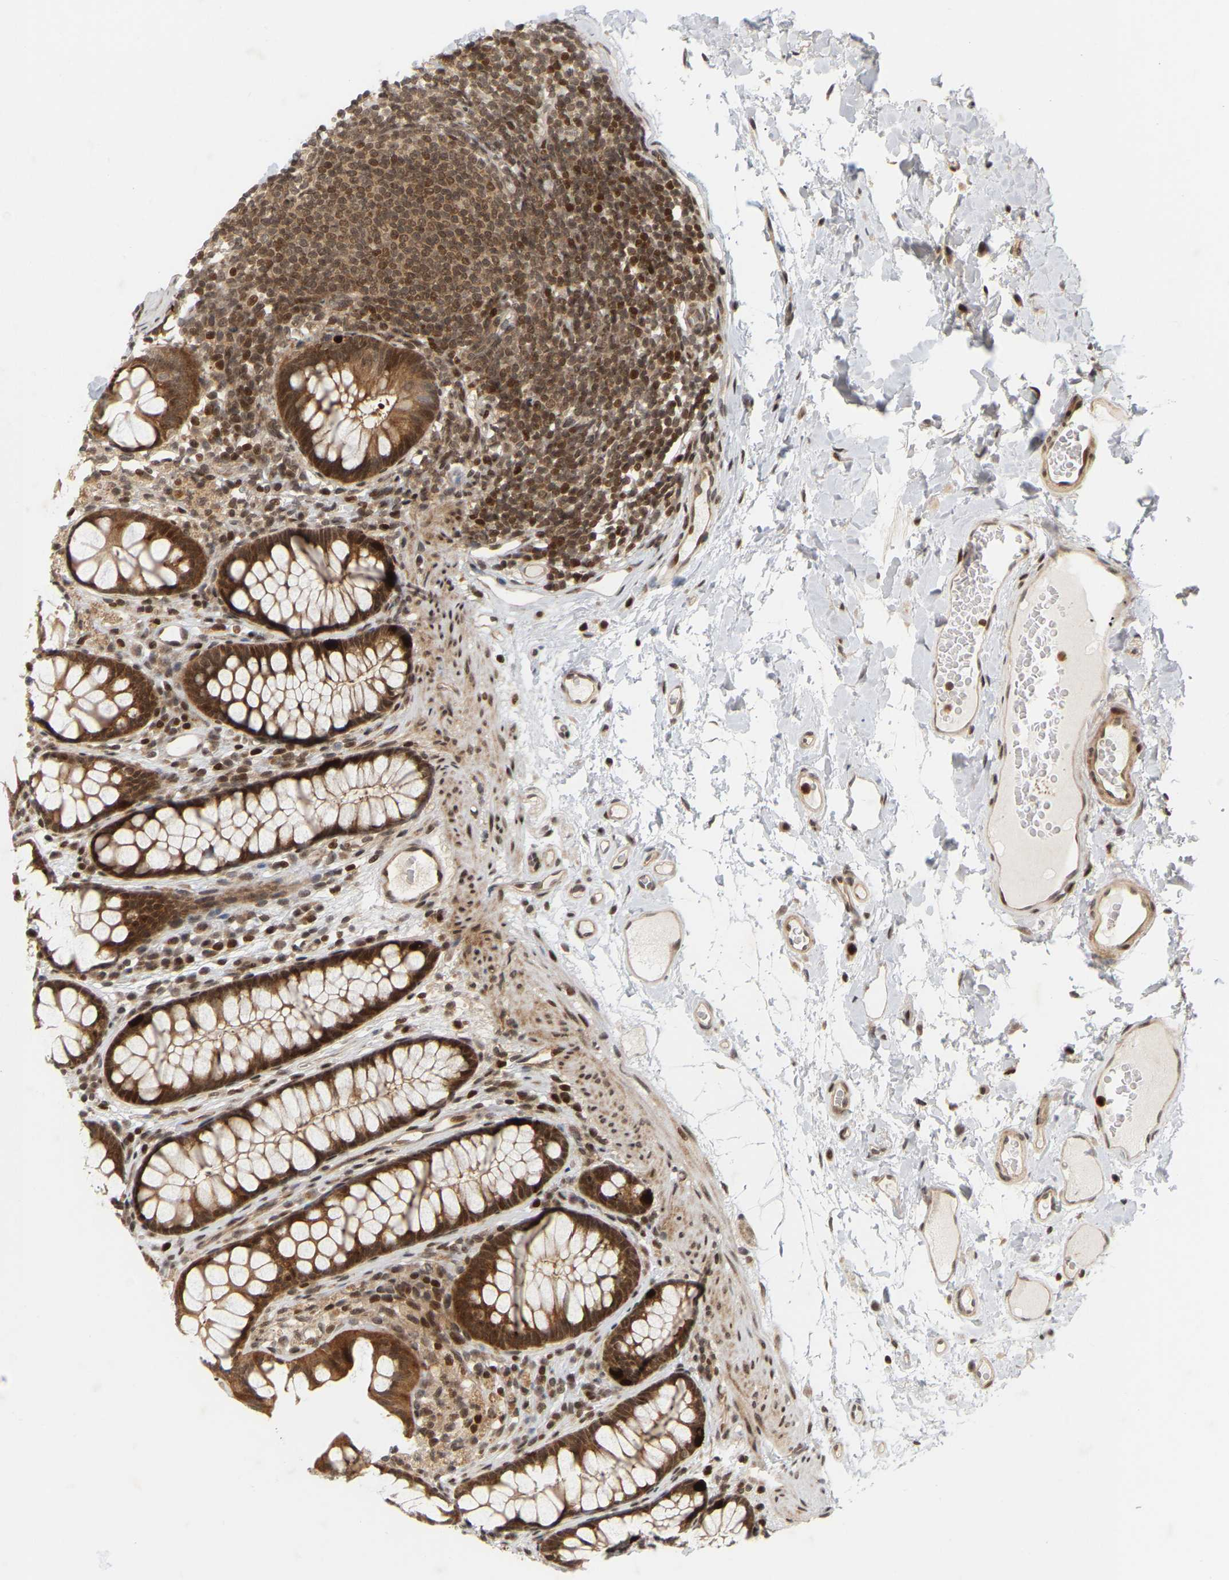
{"staining": {"intensity": "moderate", "quantity": ">75%", "location": "cytoplasmic/membranous,nuclear"}, "tissue": "colon", "cell_type": "Endothelial cells", "image_type": "normal", "snomed": [{"axis": "morphology", "description": "Normal tissue, NOS"}, {"axis": "topography", "description": "Colon"}], "caption": "Immunohistochemical staining of unremarkable colon shows moderate cytoplasmic/membranous,nuclear protein expression in about >75% of endothelial cells.", "gene": "NFE2L2", "patient": {"sex": "female", "age": 55}}